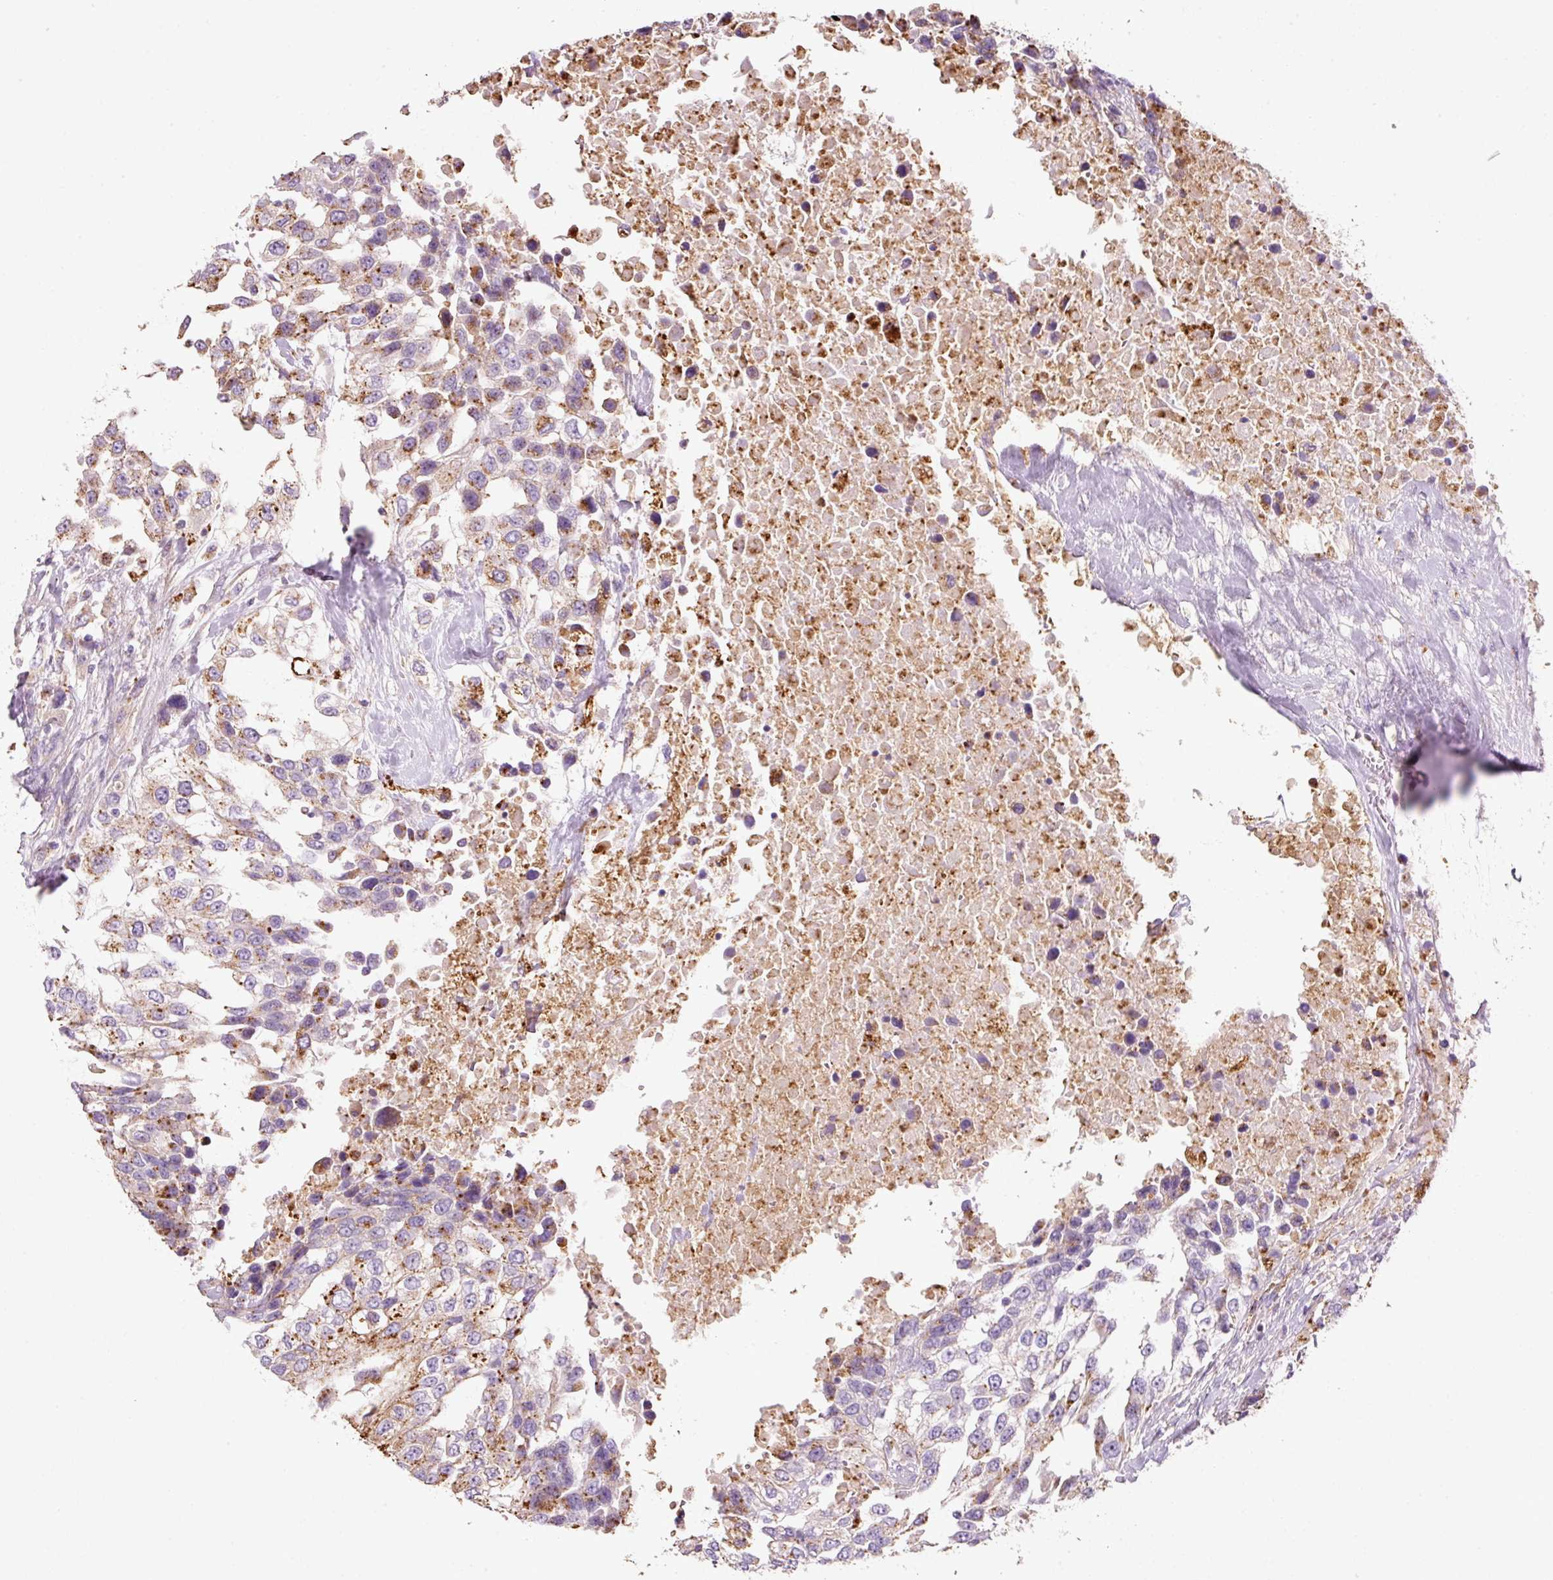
{"staining": {"intensity": "moderate", "quantity": "25%-75%", "location": "cytoplasmic/membranous"}, "tissue": "urothelial cancer", "cell_type": "Tumor cells", "image_type": "cancer", "snomed": [{"axis": "morphology", "description": "Urothelial carcinoma, High grade"}, {"axis": "topography", "description": "Urinary bladder"}], "caption": "A high-resolution histopathology image shows immunohistochemistry (IHC) staining of urothelial carcinoma (high-grade), which displays moderate cytoplasmic/membranous expression in about 25%-75% of tumor cells. (DAB IHC with brightfield microscopy, high magnification).", "gene": "TMC8", "patient": {"sex": "female", "age": 80}}